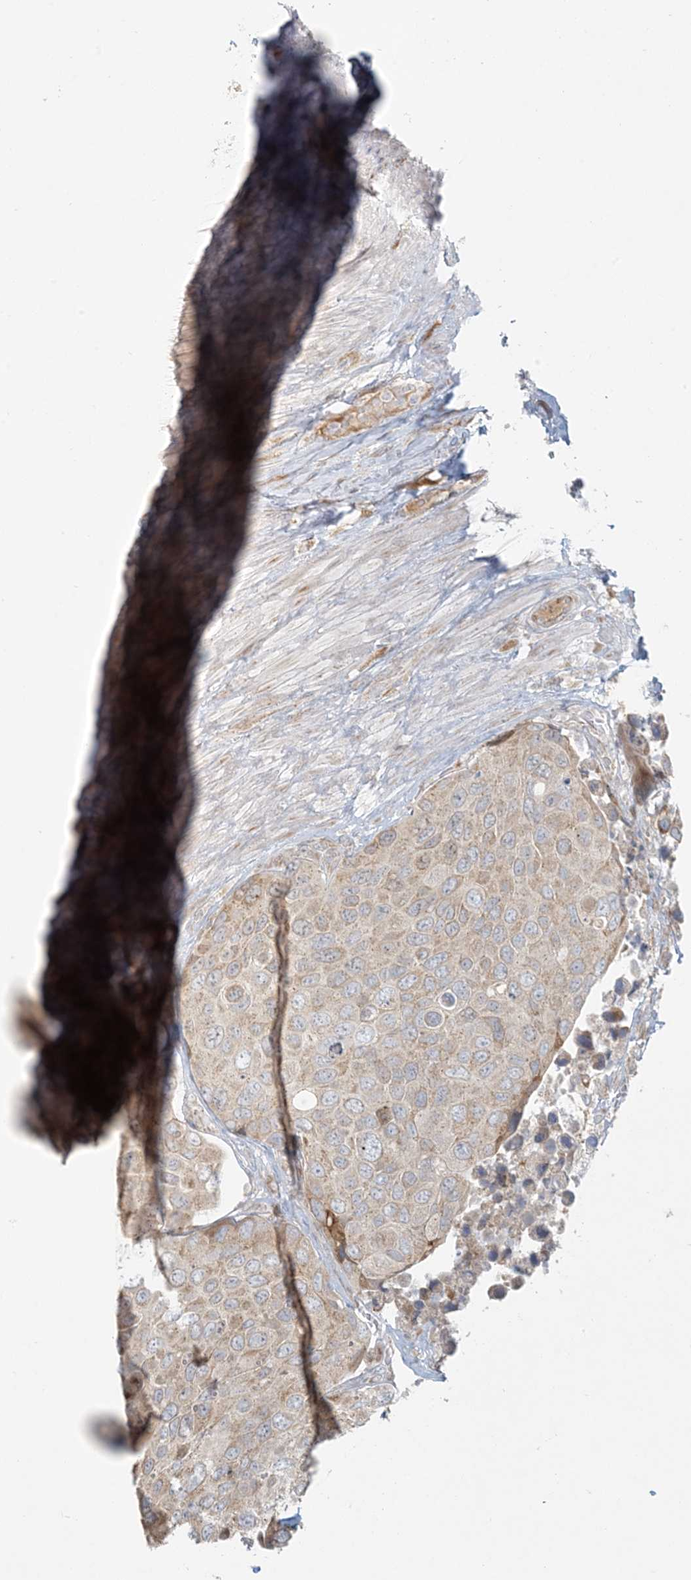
{"staining": {"intensity": "weak", "quantity": ">75%", "location": "cytoplasmic/membranous"}, "tissue": "urothelial cancer", "cell_type": "Tumor cells", "image_type": "cancer", "snomed": [{"axis": "morphology", "description": "Urothelial carcinoma, High grade"}, {"axis": "topography", "description": "Urinary bladder"}], "caption": "Immunohistochemistry (IHC) (DAB (3,3'-diaminobenzidine)) staining of urothelial carcinoma (high-grade) displays weak cytoplasmic/membranous protein expression in about >75% of tumor cells. (IHC, brightfield microscopy, high magnification).", "gene": "HACL1", "patient": {"sex": "male", "age": 74}}